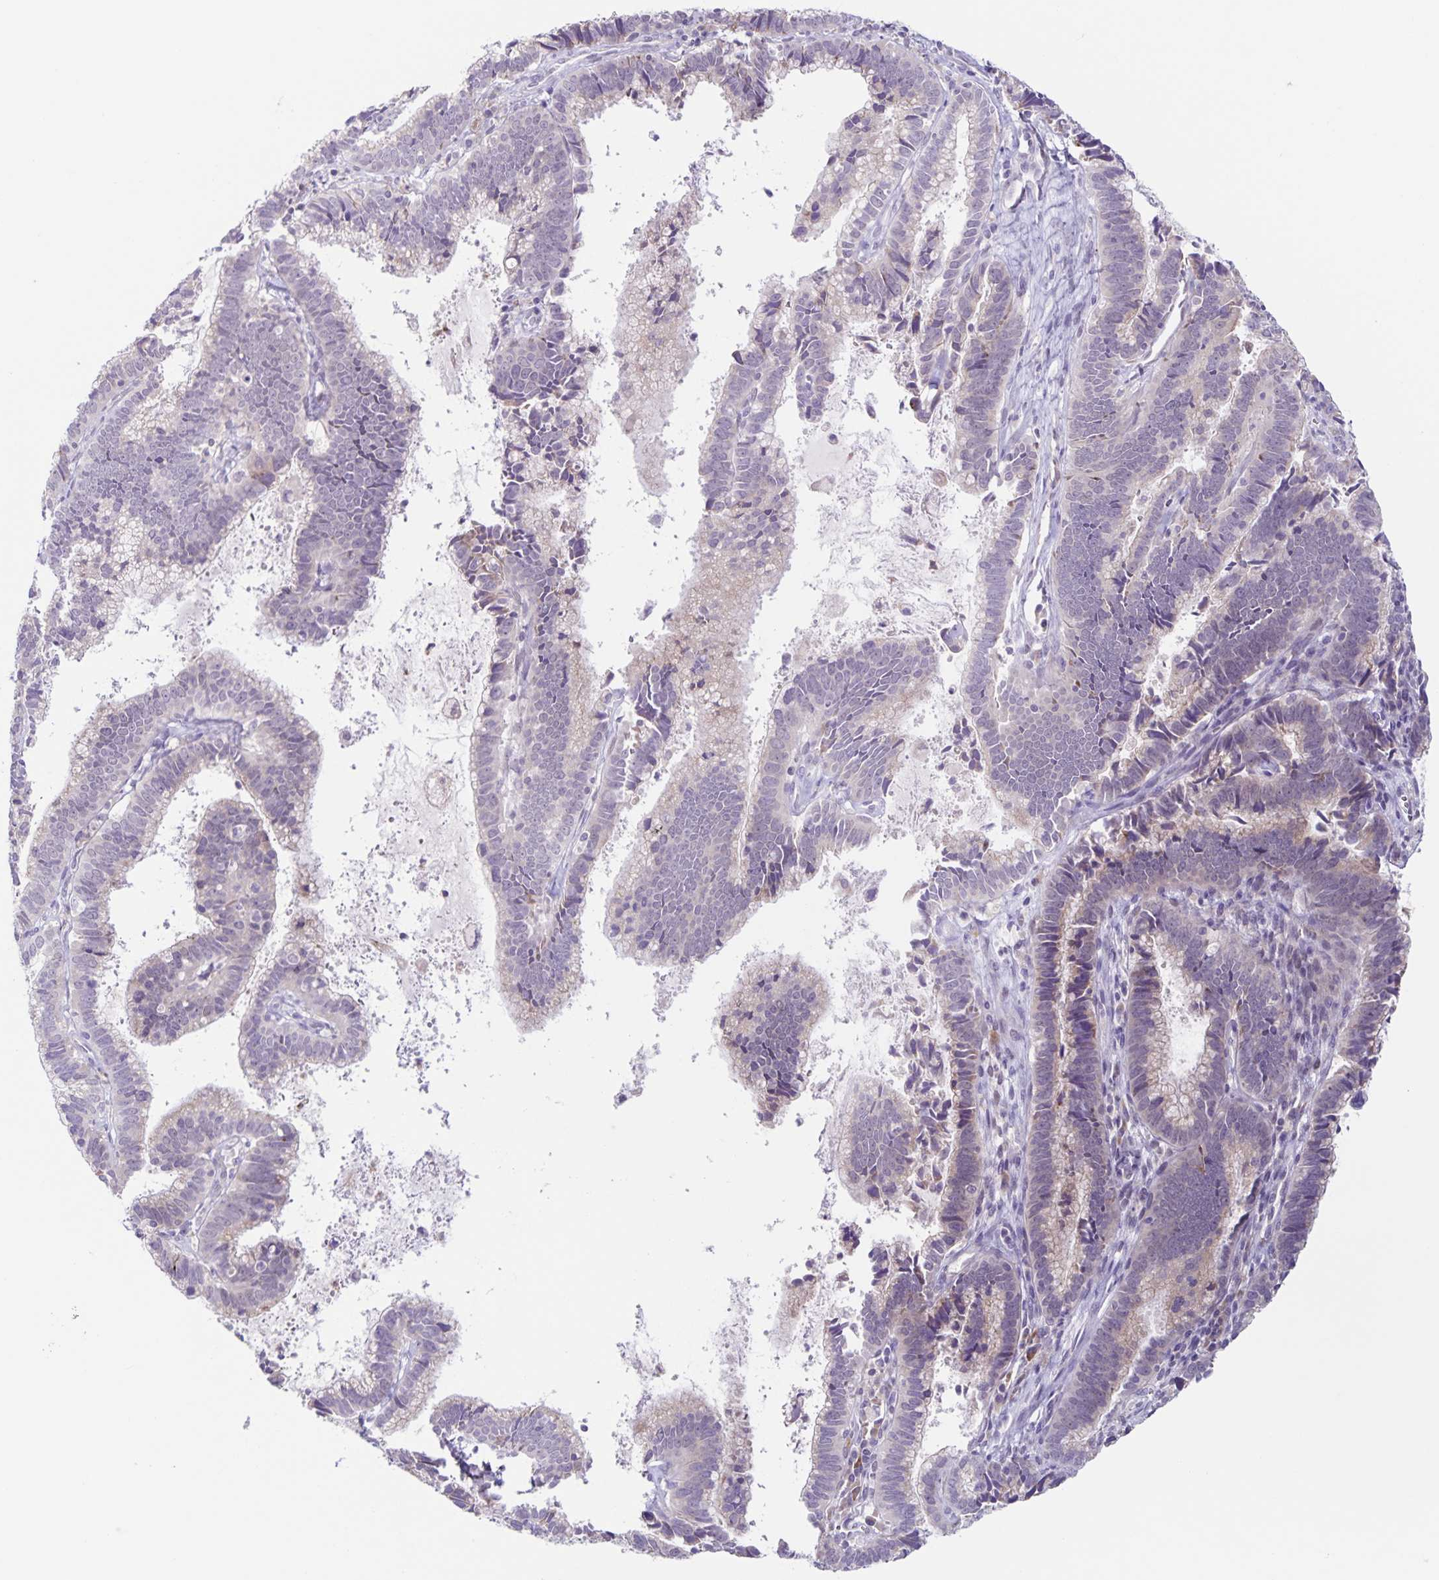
{"staining": {"intensity": "weak", "quantity": "<25%", "location": "cytoplasmic/membranous"}, "tissue": "cervical cancer", "cell_type": "Tumor cells", "image_type": "cancer", "snomed": [{"axis": "morphology", "description": "Adenocarcinoma, NOS"}, {"axis": "topography", "description": "Cervix"}], "caption": "This is an IHC histopathology image of cervical cancer. There is no positivity in tumor cells.", "gene": "STPG4", "patient": {"sex": "female", "age": 61}}